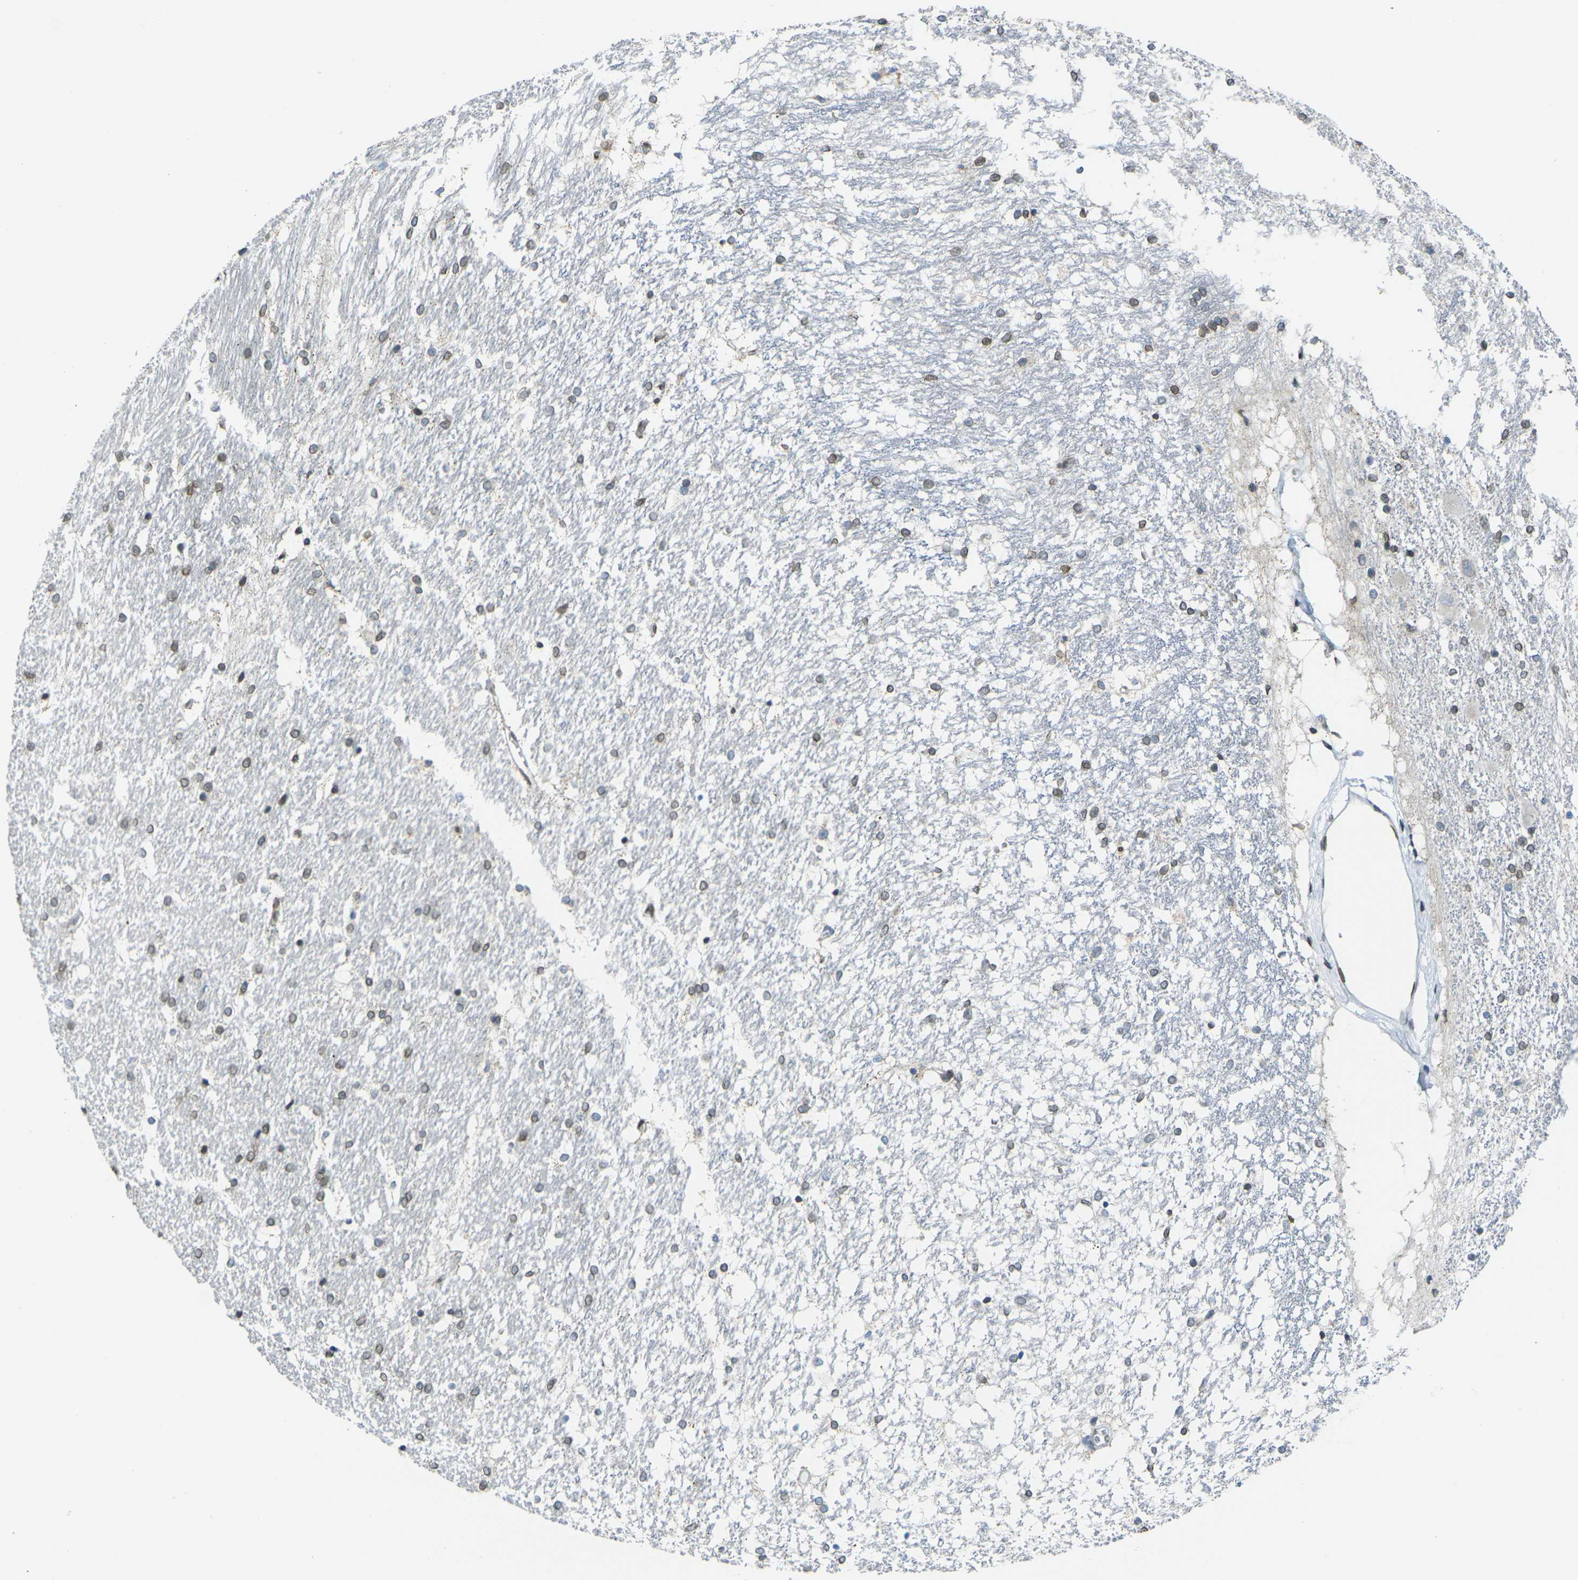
{"staining": {"intensity": "moderate", "quantity": "25%-75%", "location": "cytoplasmic/membranous,nuclear"}, "tissue": "hippocampus", "cell_type": "Glial cells", "image_type": "normal", "snomed": [{"axis": "morphology", "description": "Normal tissue, NOS"}, {"axis": "topography", "description": "Hippocampus"}], "caption": "The micrograph demonstrates a brown stain indicating the presence of a protein in the cytoplasmic/membranous,nuclear of glial cells in hippocampus.", "gene": "BRDT", "patient": {"sex": "female", "age": 19}}